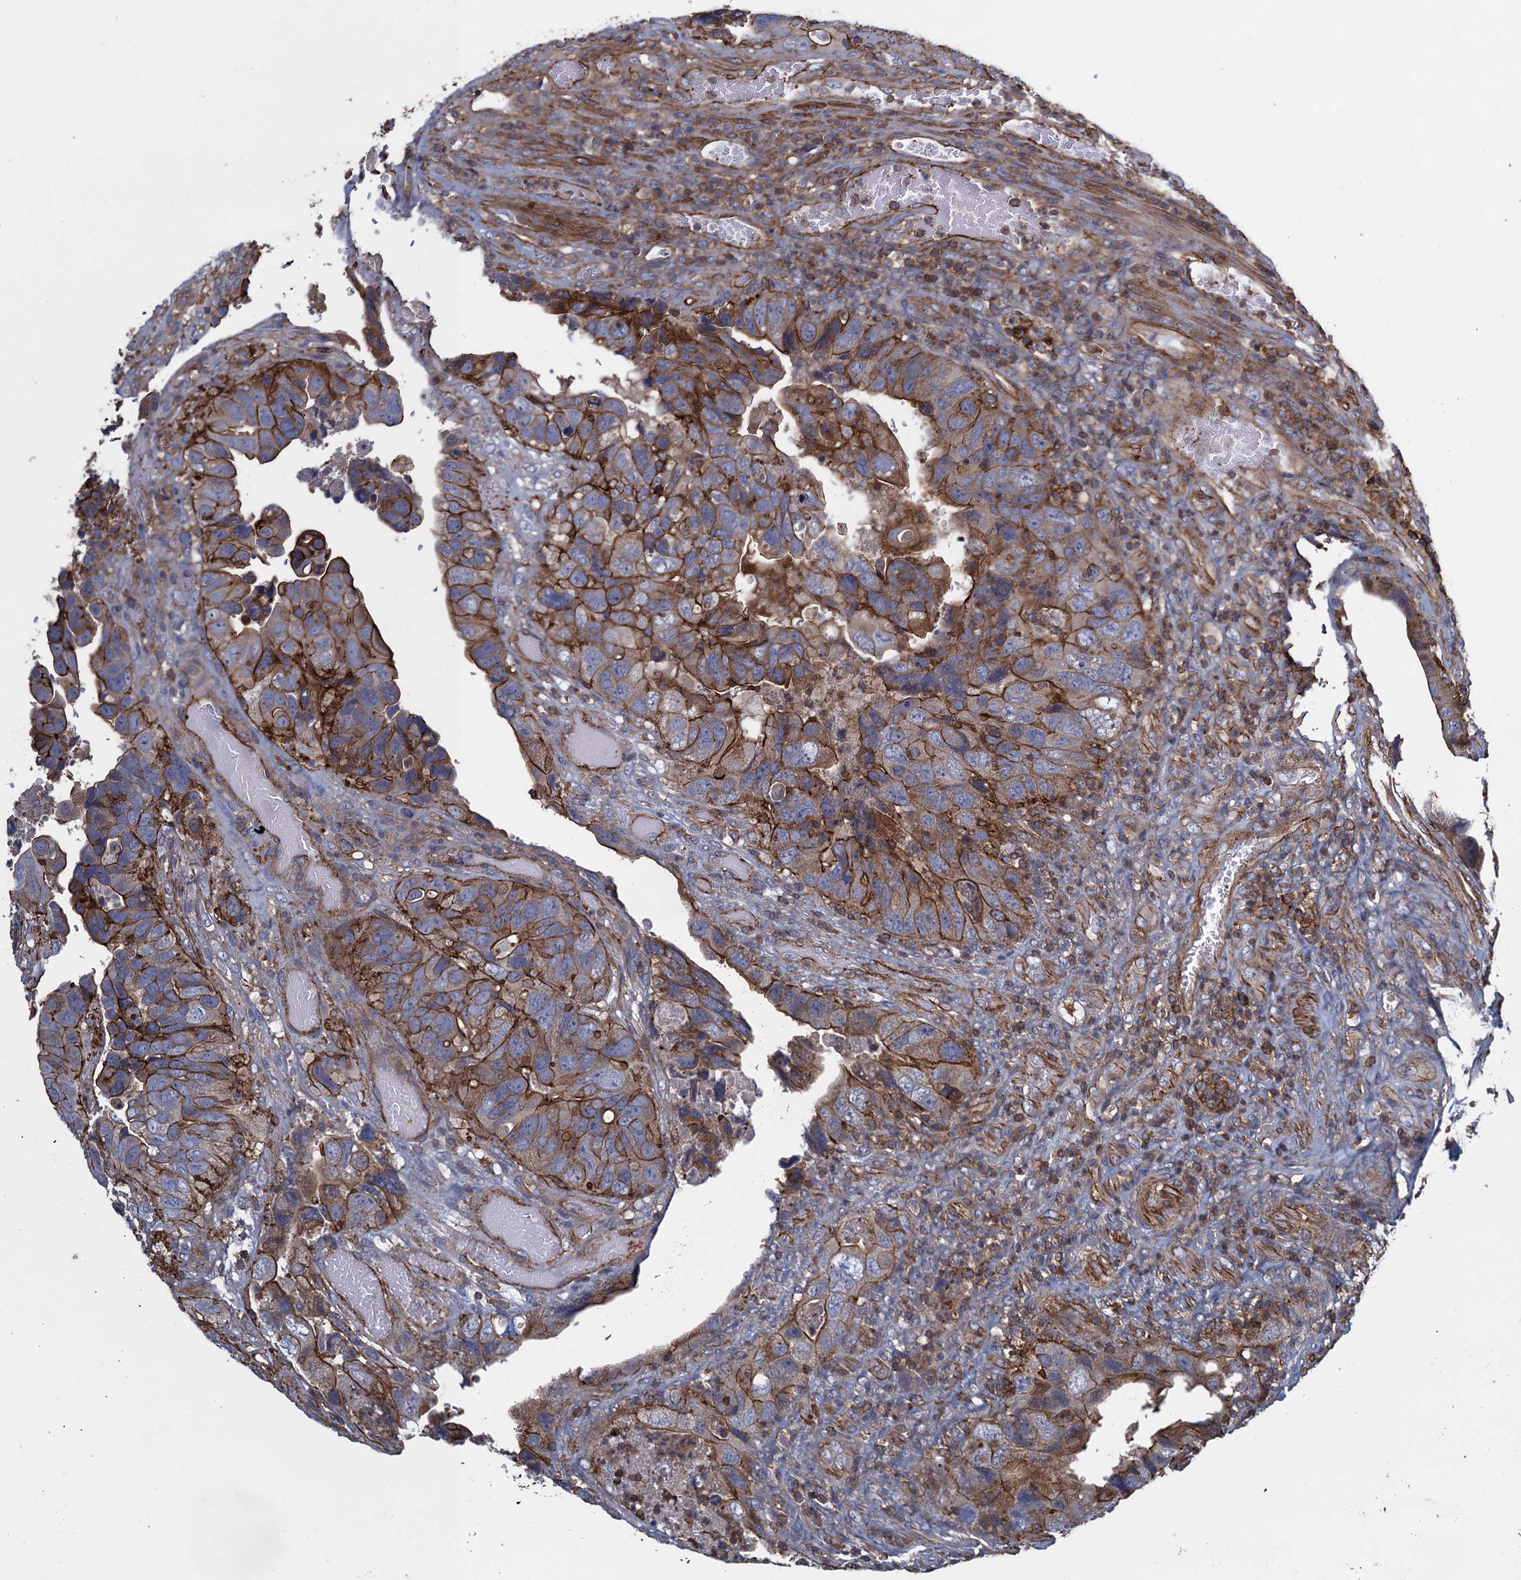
{"staining": {"intensity": "strong", "quantity": "25%-75%", "location": "cytoplasmic/membranous"}, "tissue": "colorectal cancer", "cell_type": "Tumor cells", "image_type": "cancer", "snomed": [{"axis": "morphology", "description": "Adenocarcinoma, NOS"}, {"axis": "topography", "description": "Rectum"}], "caption": "Colorectal cancer tissue demonstrates strong cytoplasmic/membranous positivity in approximately 25%-75% of tumor cells", "gene": "PROSER2", "patient": {"sex": "male", "age": 63}}